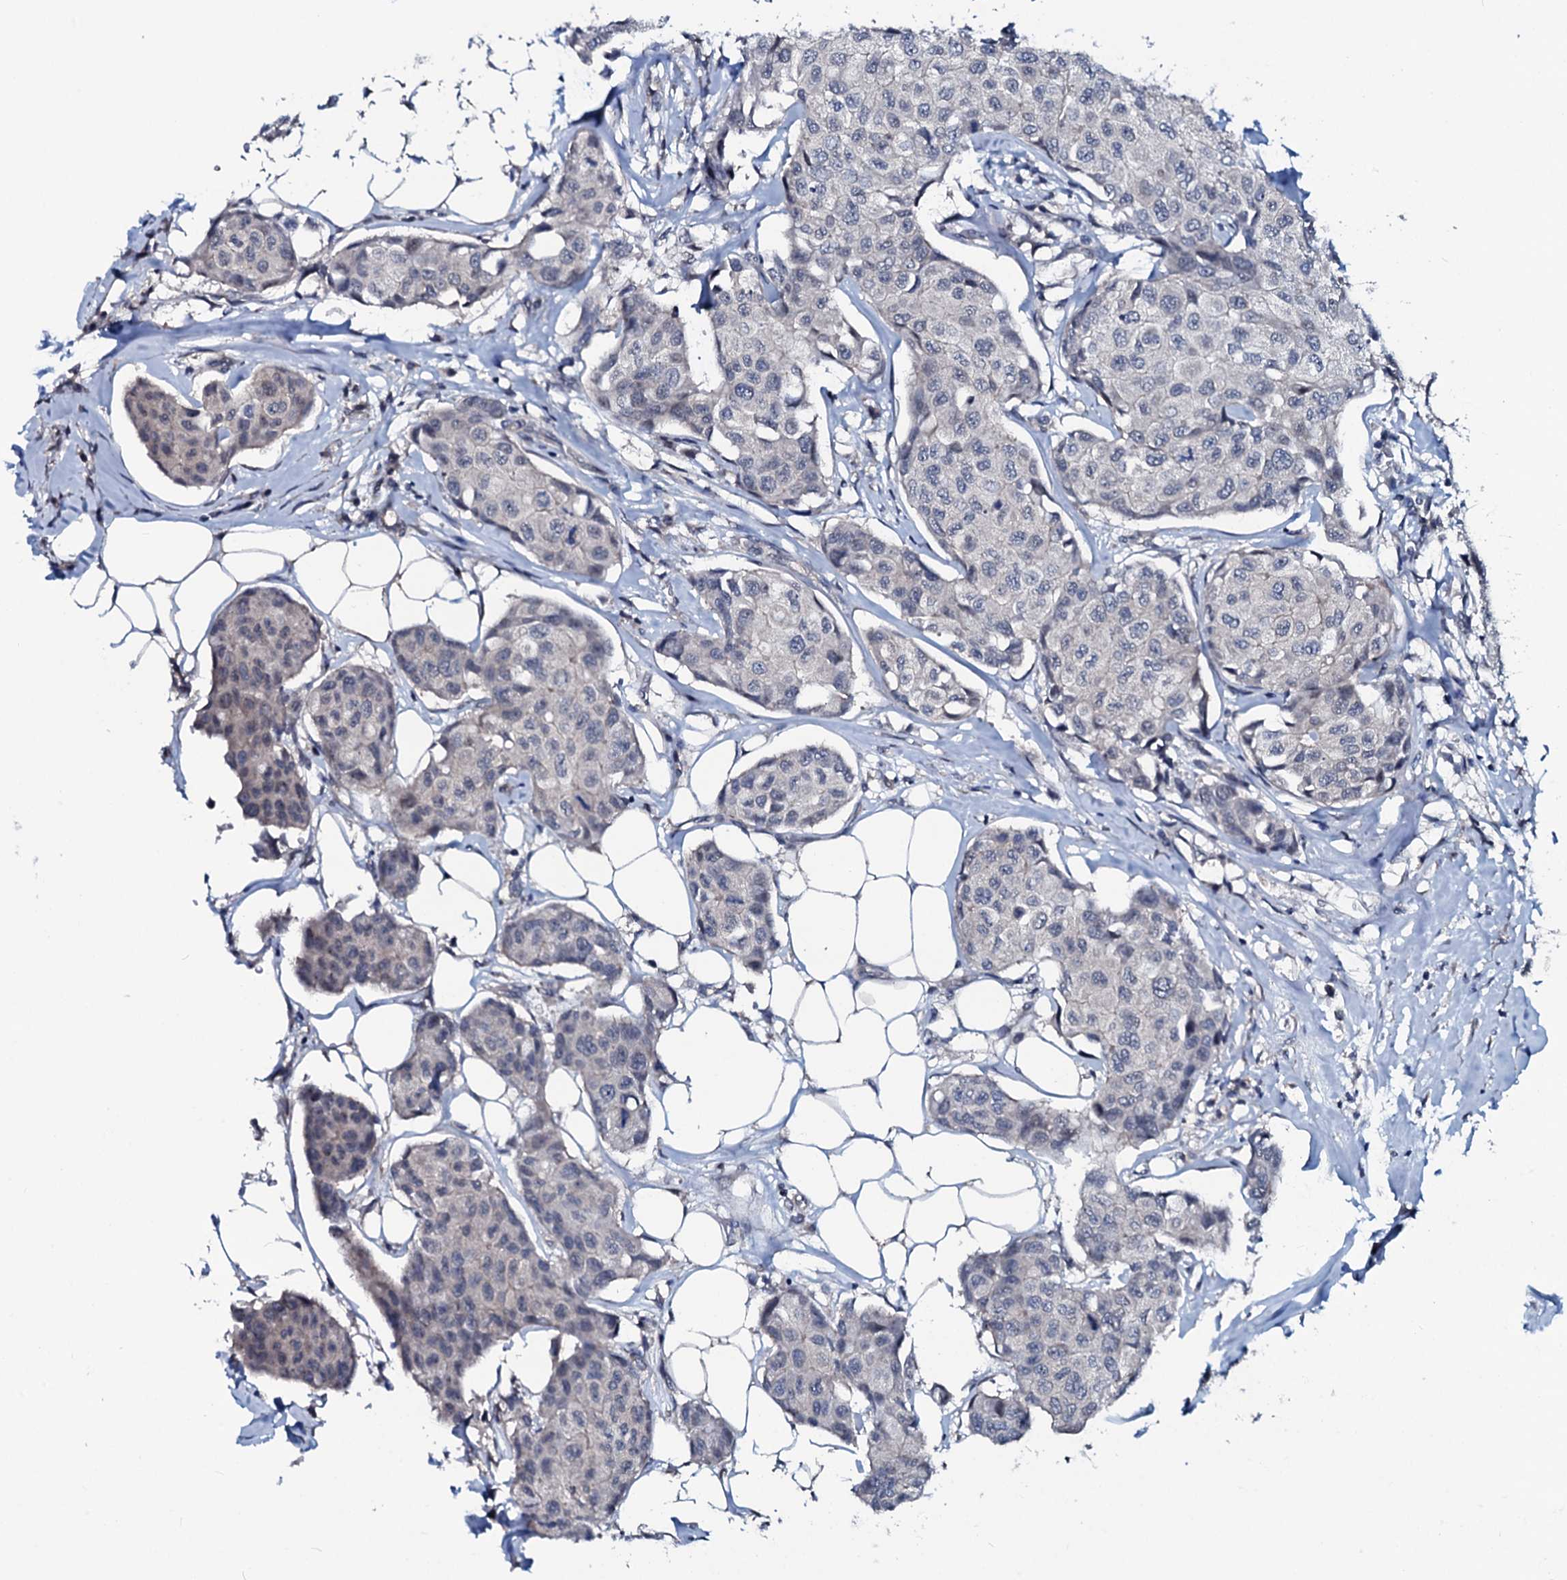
{"staining": {"intensity": "negative", "quantity": "none", "location": "none"}, "tissue": "breast cancer", "cell_type": "Tumor cells", "image_type": "cancer", "snomed": [{"axis": "morphology", "description": "Duct carcinoma"}, {"axis": "topography", "description": "Breast"}], "caption": "Tumor cells are negative for brown protein staining in breast intraductal carcinoma.", "gene": "OGFOD2", "patient": {"sex": "female", "age": 80}}